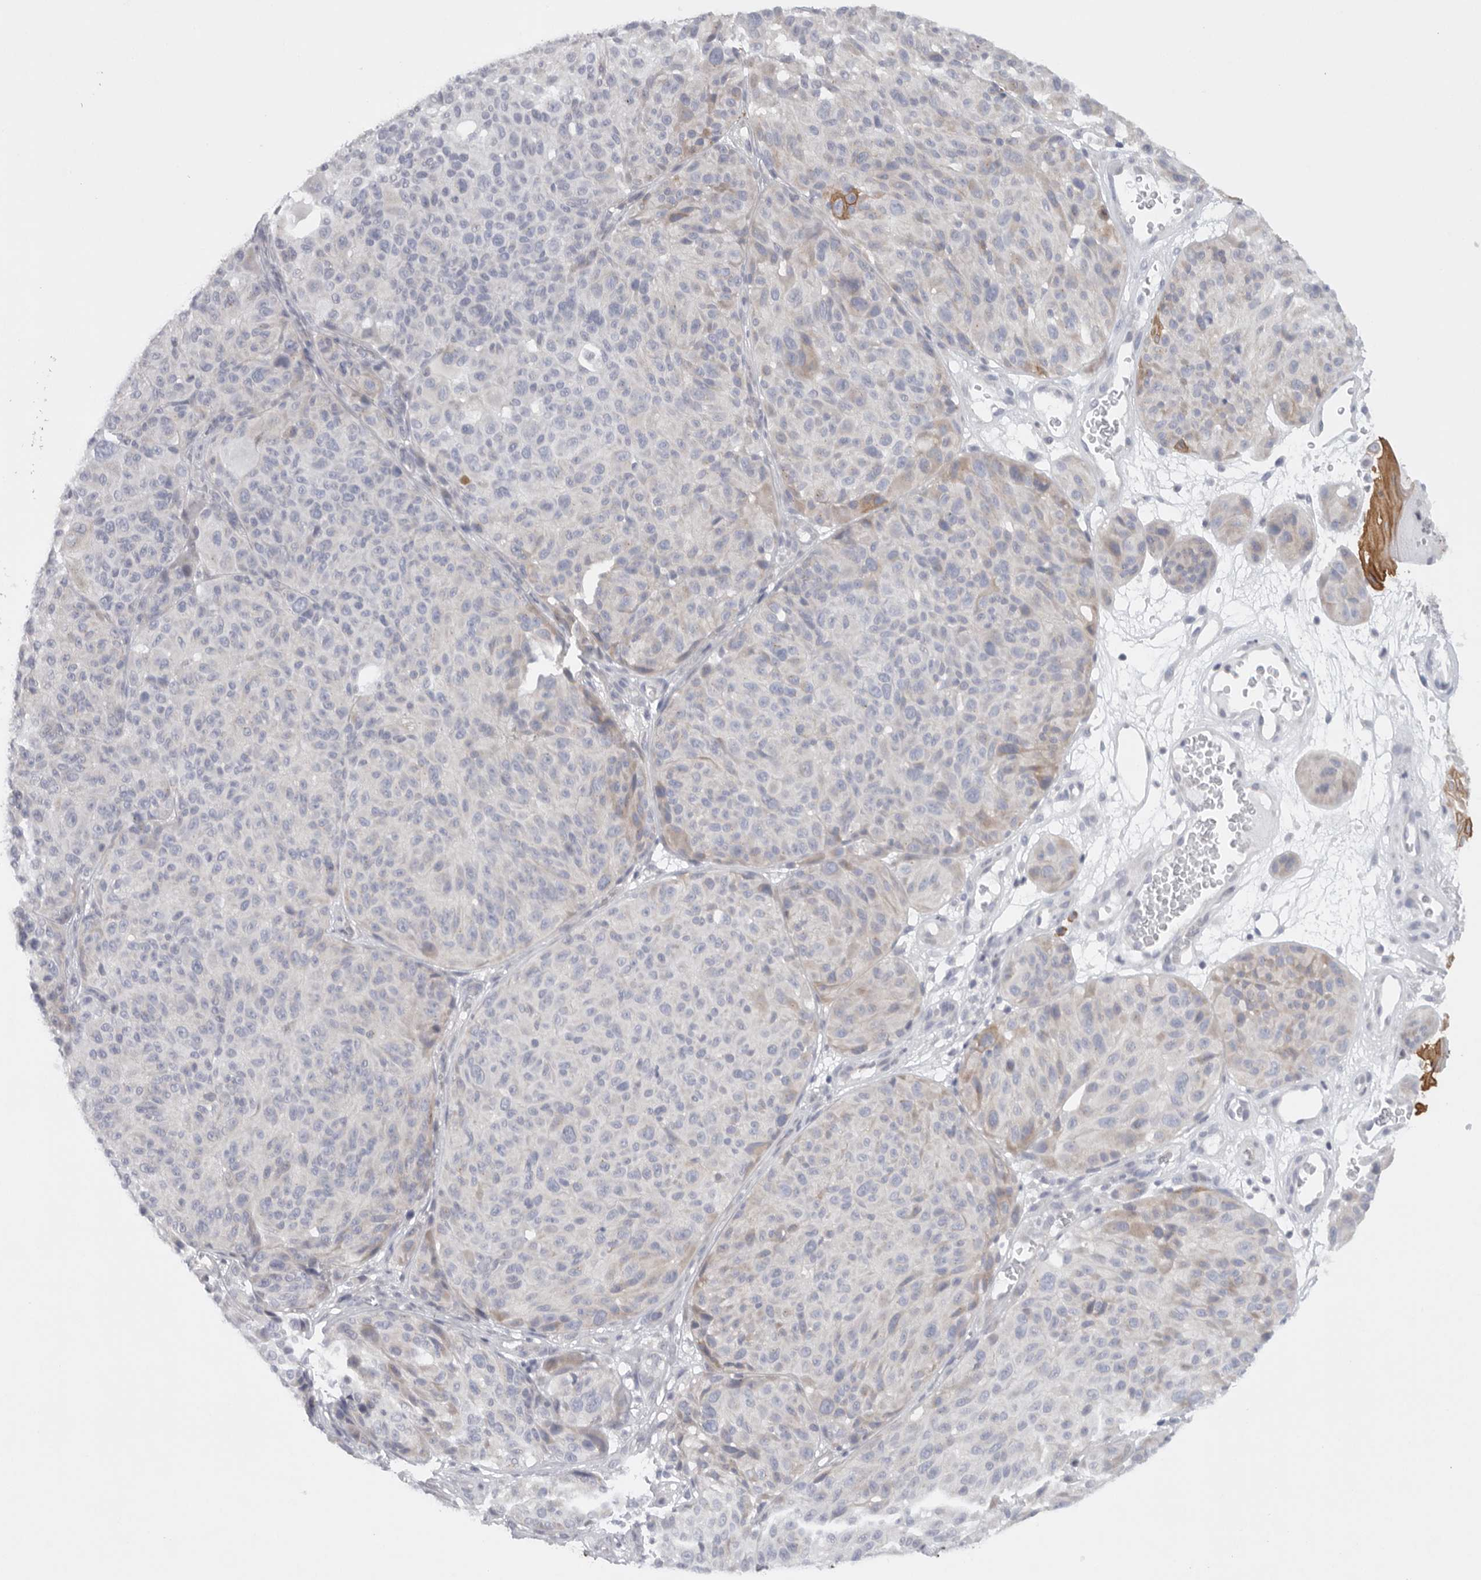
{"staining": {"intensity": "negative", "quantity": "none", "location": "none"}, "tissue": "melanoma", "cell_type": "Tumor cells", "image_type": "cancer", "snomed": [{"axis": "morphology", "description": "Malignant melanoma, NOS"}, {"axis": "topography", "description": "Skin"}], "caption": "Immunohistochemistry (IHC) histopathology image of malignant melanoma stained for a protein (brown), which demonstrates no expression in tumor cells. The staining was performed using DAB (3,3'-diaminobenzidine) to visualize the protein expression in brown, while the nuclei were stained in blue with hematoxylin (Magnification: 20x).", "gene": "TMEM69", "patient": {"sex": "male", "age": 83}}